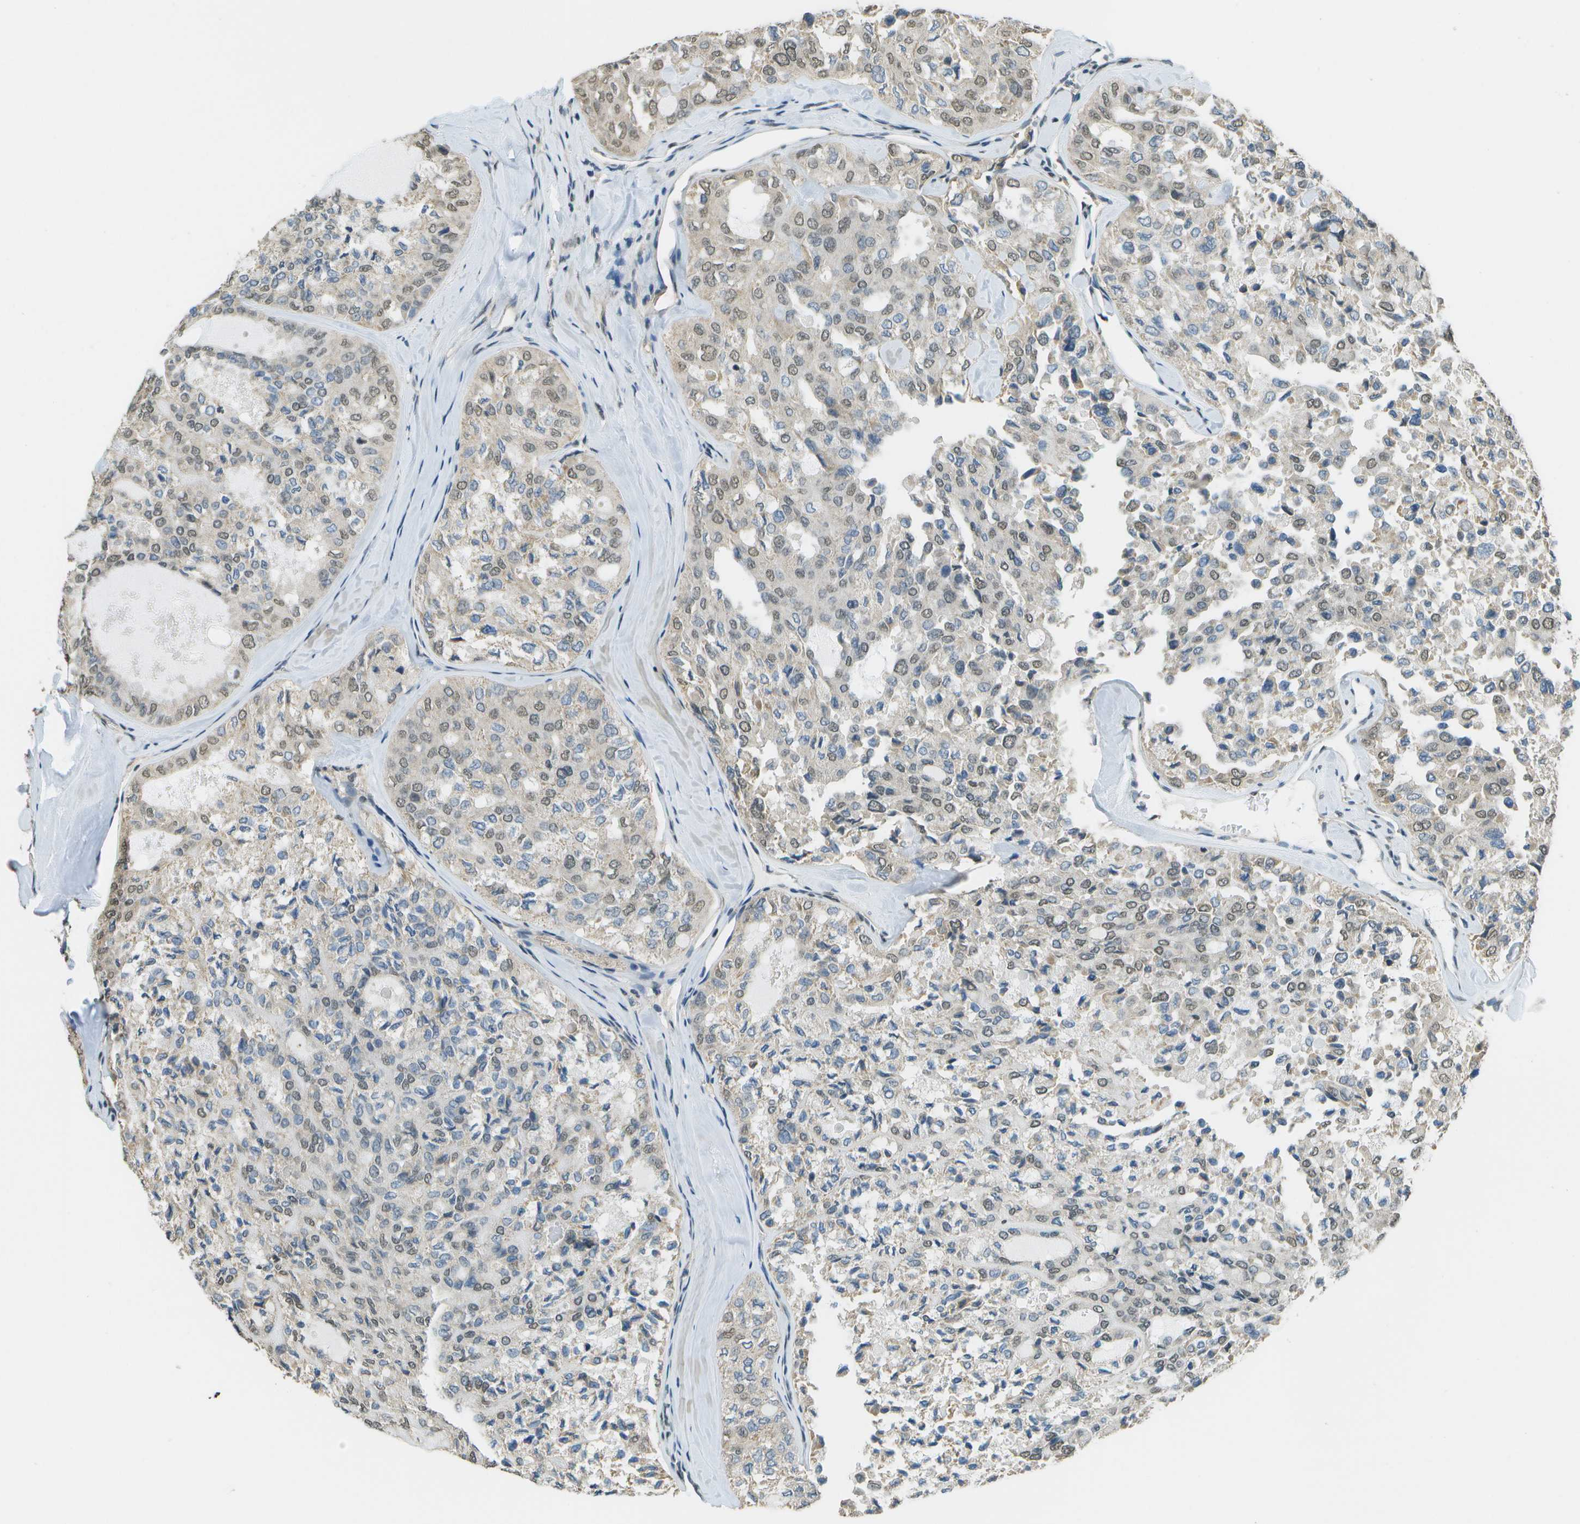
{"staining": {"intensity": "weak", "quantity": "25%-75%", "location": "nuclear"}, "tissue": "thyroid cancer", "cell_type": "Tumor cells", "image_type": "cancer", "snomed": [{"axis": "morphology", "description": "Follicular adenoma carcinoma, NOS"}, {"axis": "topography", "description": "Thyroid gland"}], "caption": "High-power microscopy captured an IHC image of follicular adenoma carcinoma (thyroid), revealing weak nuclear staining in approximately 25%-75% of tumor cells.", "gene": "ABL2", "patient": {"sex": "male", "age": 75}}